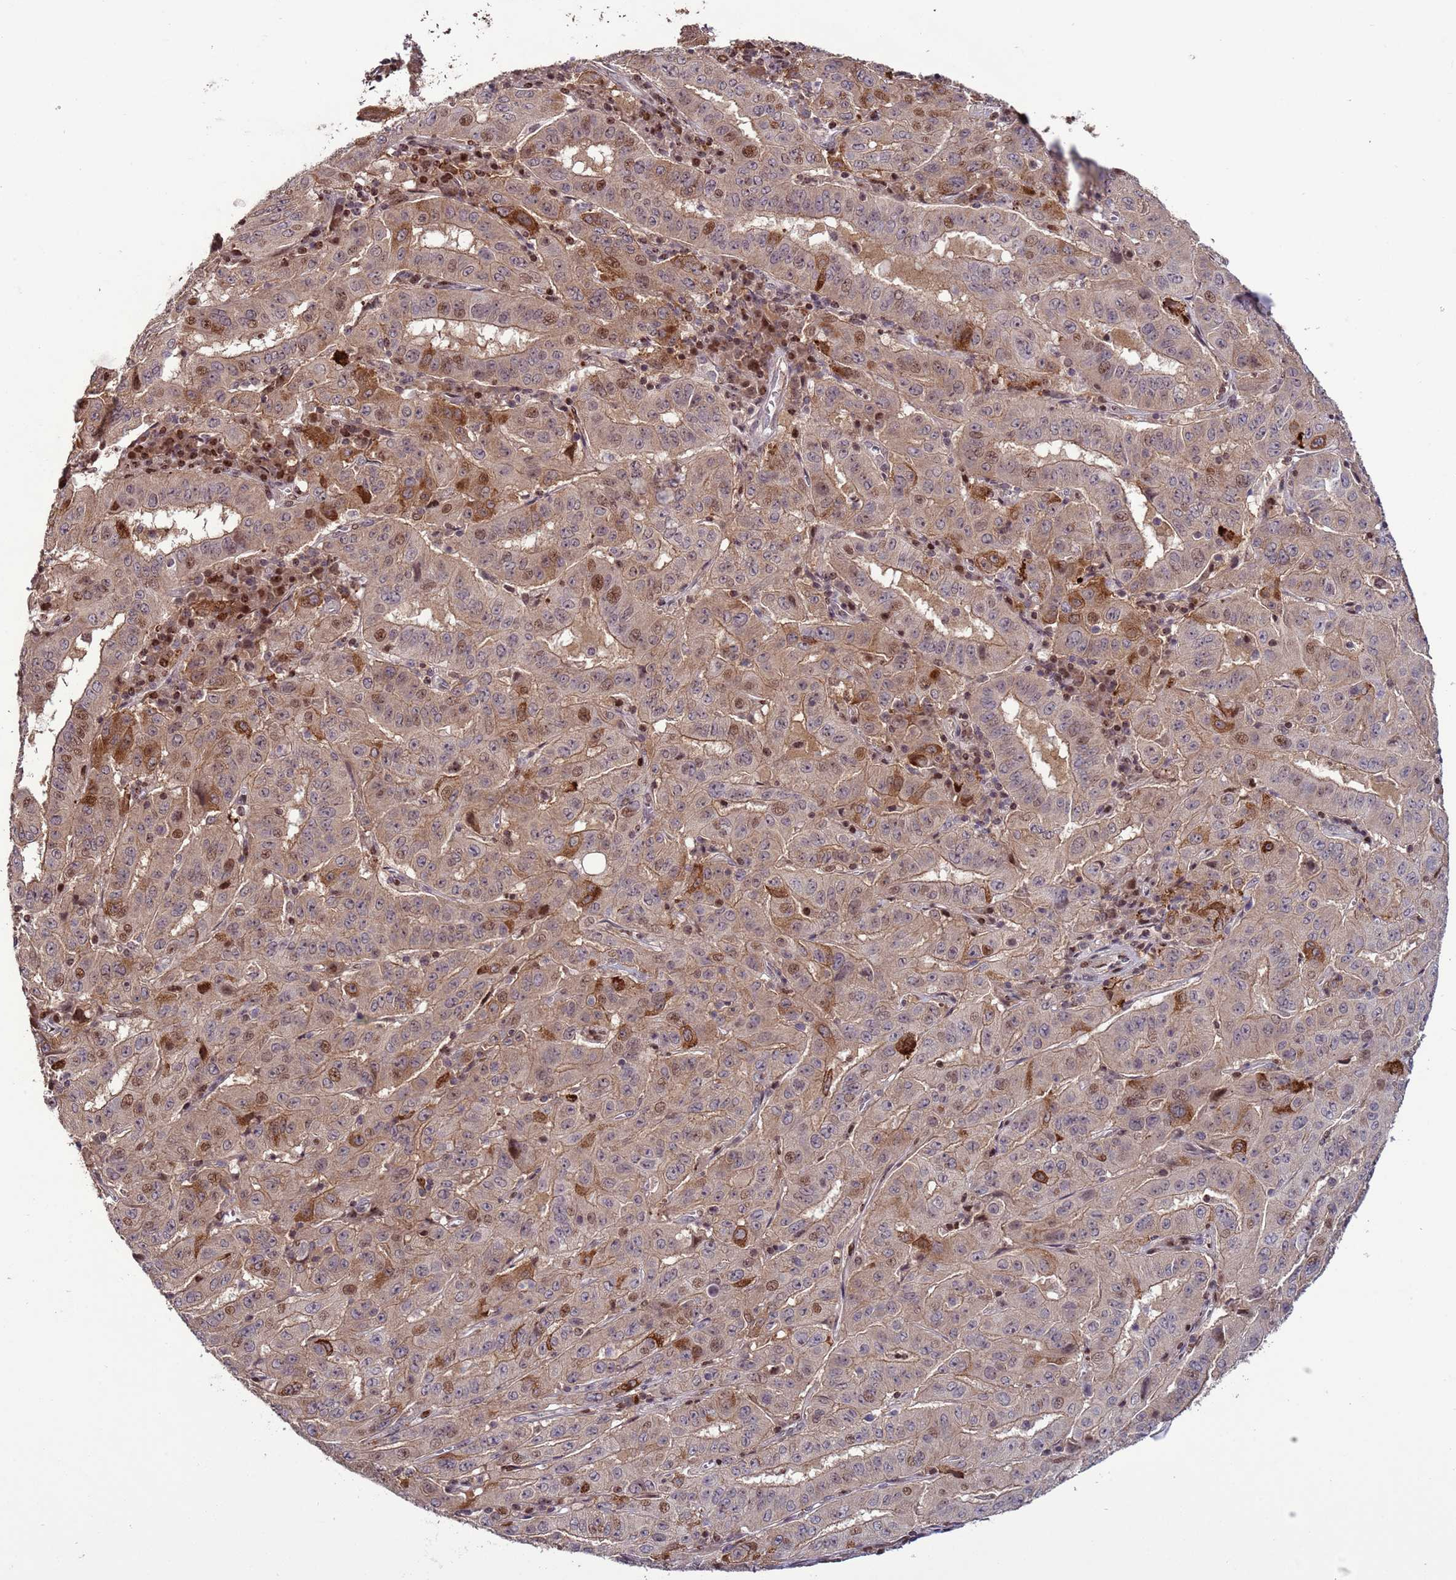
{"staining": {"intensity": "moderate", "quantity": "<25%", "location": "nuclear"}, "tissue": "pancreatic cancer", "cell_type": "Tumor cells", "image_type": "cancer", "snomed": [{"axis": "morphology", "description": "Adenocarcinoma, NOS"}, {"axis": "topography", "description": "Pancreas"}], "caption": "A photomicrograph of pancreatic cancer stained for a protein exhibits moderate nuclear brown staining in tumor cells.", "gene": "HGH1", "patient": {"sex": "male", "age": 63}}